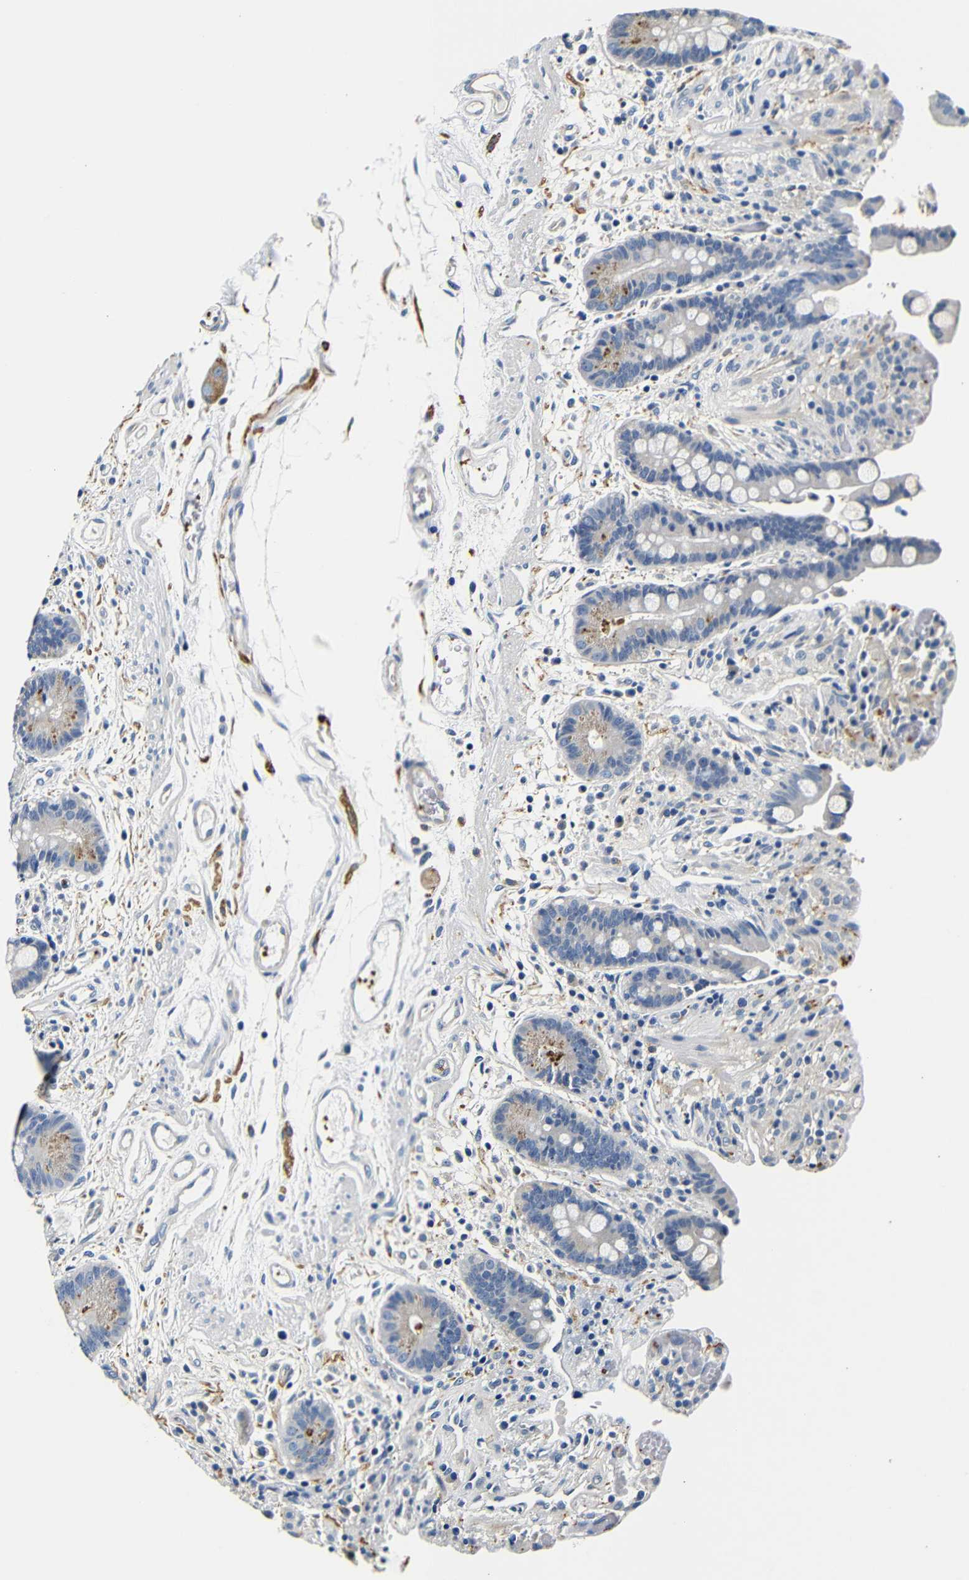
{"staining": {"intensity": "negative", "quantity": "none", "location": "none"}, "tissue": "colon", "cell_type": "Endothelial cells", "image_type": "normal", "snomed": [{"axis": "morphology", "description": "Normal tissue, NOS"}, {"axis": "topography", "description": "Colon"}], "caption": "Protein analysis of benign colon exhibits no significant expression in endothelial cells.", "gene": "GP1BA", "patient": {"sex": "male", "age": 73}}